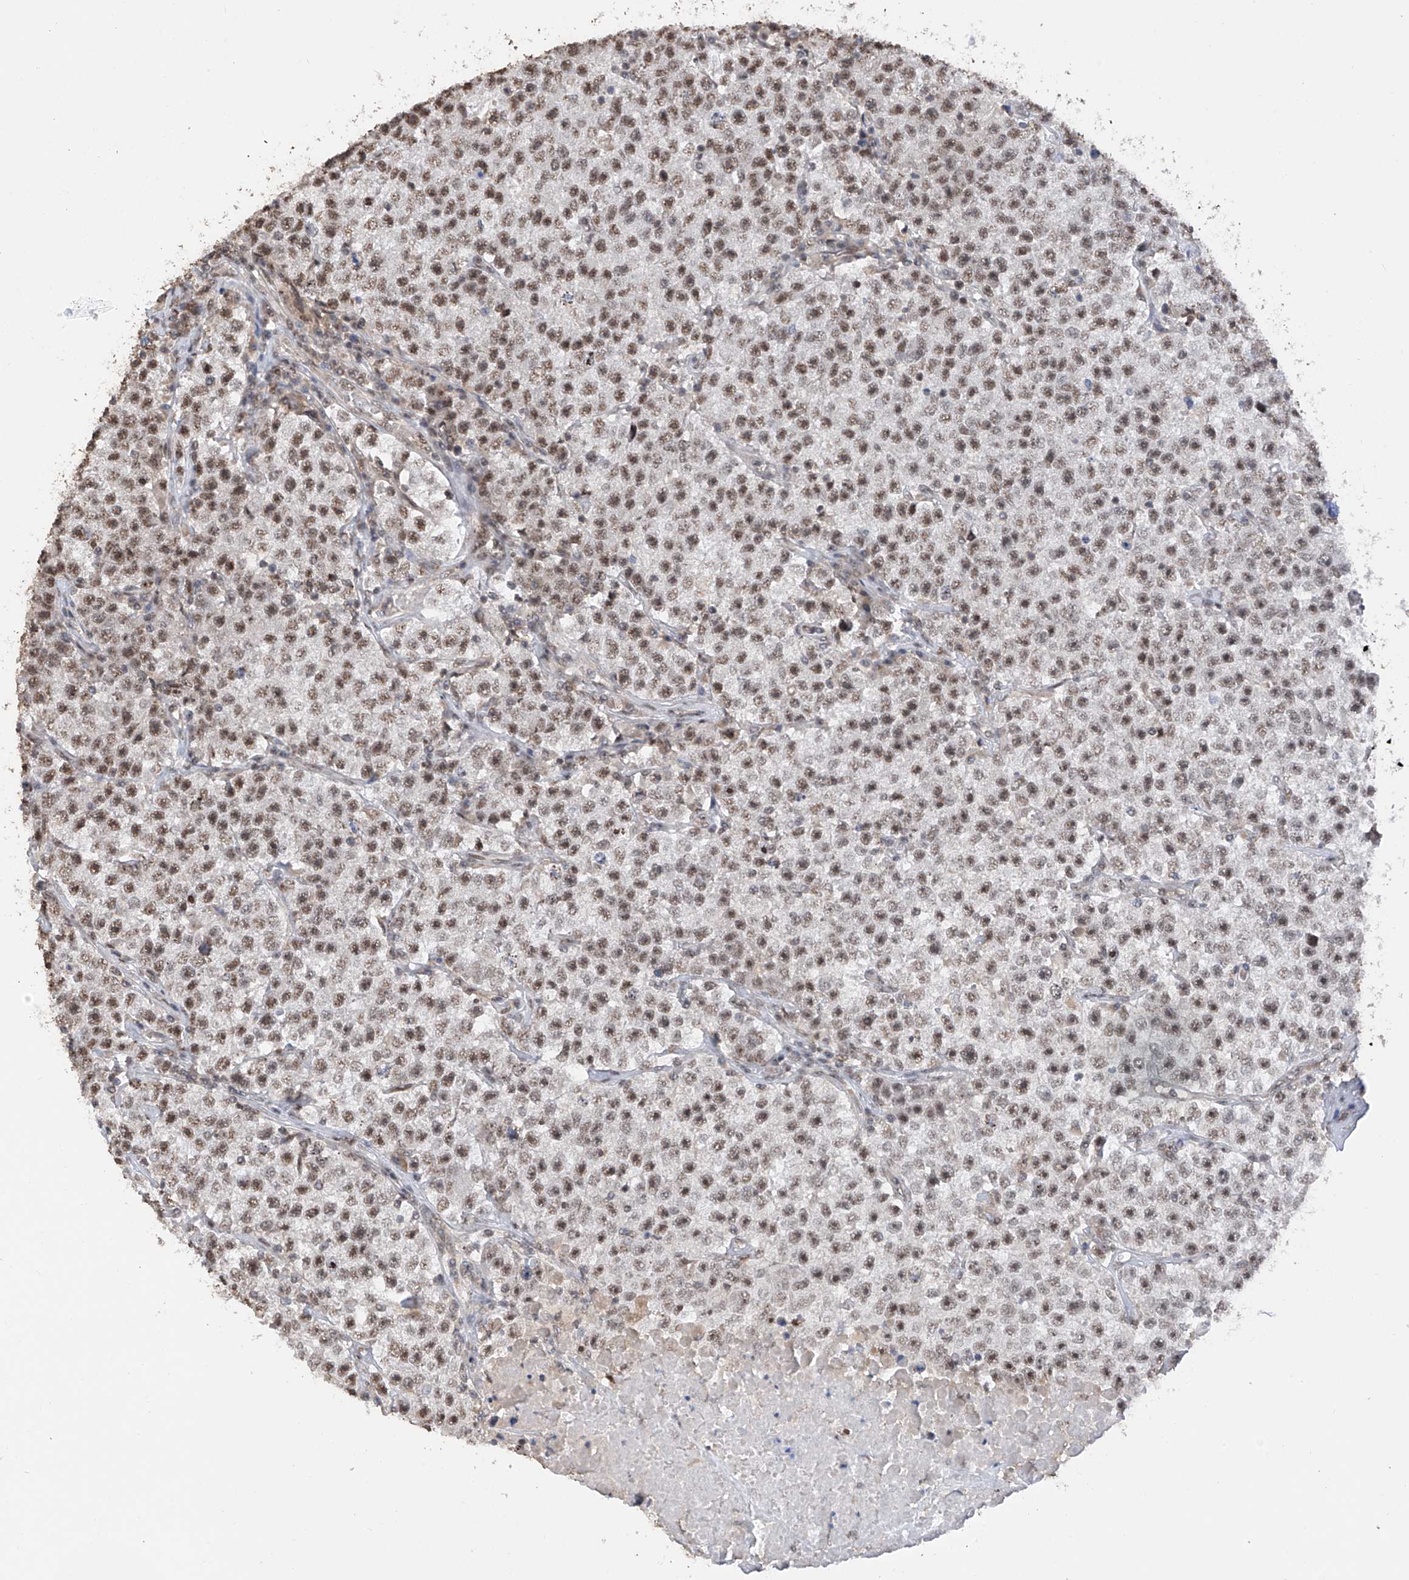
{"staining": {"intensity": "moderate", "quantity": ">75%", "location": "nuclear"}, "tissue": "testis cancer", "cell_type": "Tumor cells", "image_type": "cancer", "snomed": [{"axis": "morphology", "description": "Seminoma, NOS"}, {"axis": "topography", "description": "Testis"}], "caption": "Immunohistochemistry staining of seminoma (testis), which reveals medium levels of moderate nuclear staining in approximately >75% of tumor cells indicating moderate nuclear protein staining. The staining was performed using DAB (brown) for protein detection and nuclei were counterstained in hematoxylin (blue).", "gene": "C1orf131", "patient": {"sex": "male", "age": 22}}